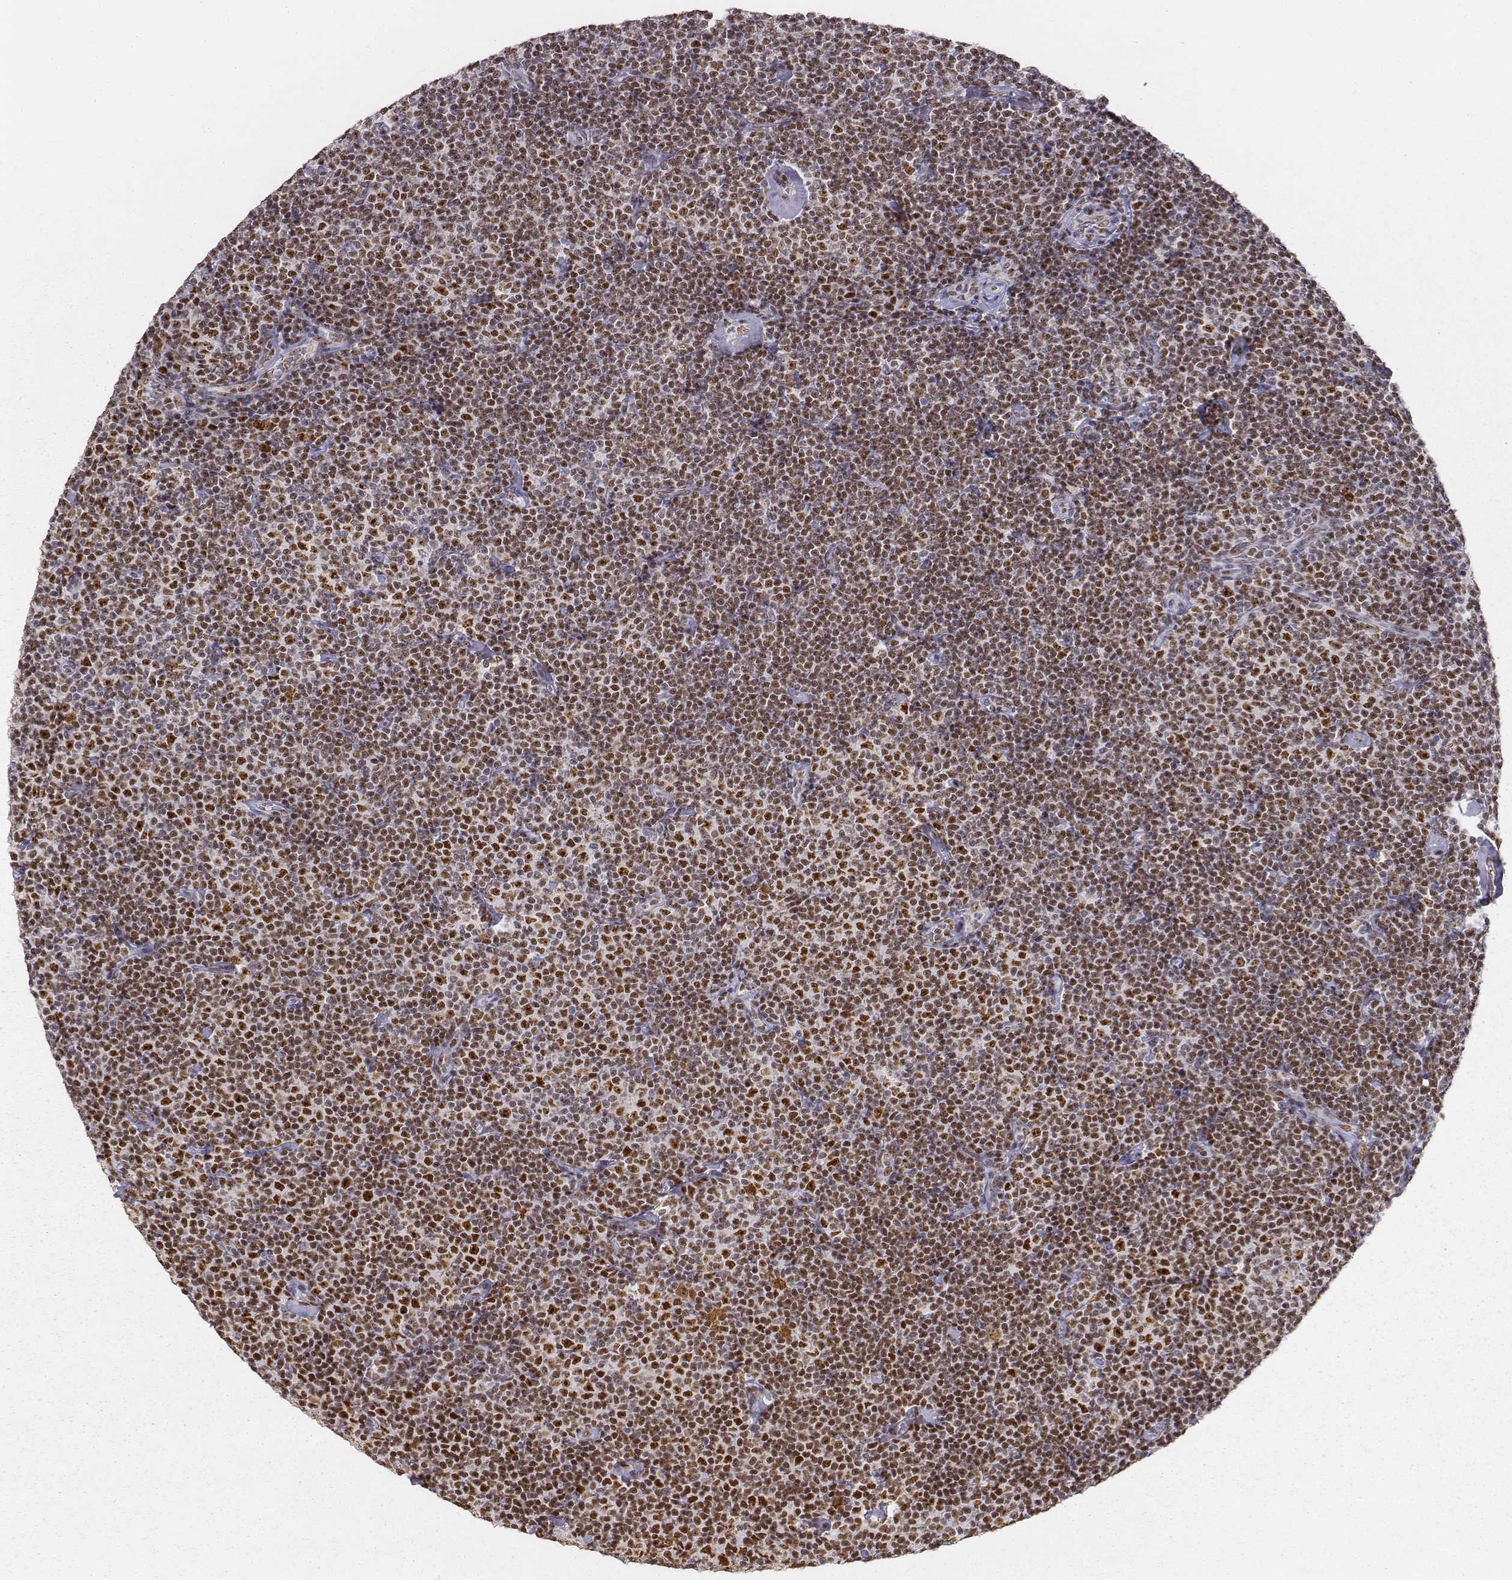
{"staining": {"intensity": "moderate", "quantity": ">75%", "location": "nuclear"}, "tissue": "lymphoma", "cell_type": "Tumor cells", "image_type": "cancer", "snomed": [{"axis": "morphology", "description": "Malignant lymphoma, non-Hodgkin's type, Low grade"}, {"axis": "topography", "description": "Lymph node"}], "caption": "There is medium levels of moderate nuclear expression in tumor cells of low-grade malignant lymphoma, non-Hodgkin's type, as demonstrated by immunohistochemical staining (brown color).", "gene": "PHF6", "patient": {"sex": "male", "age": 81}}